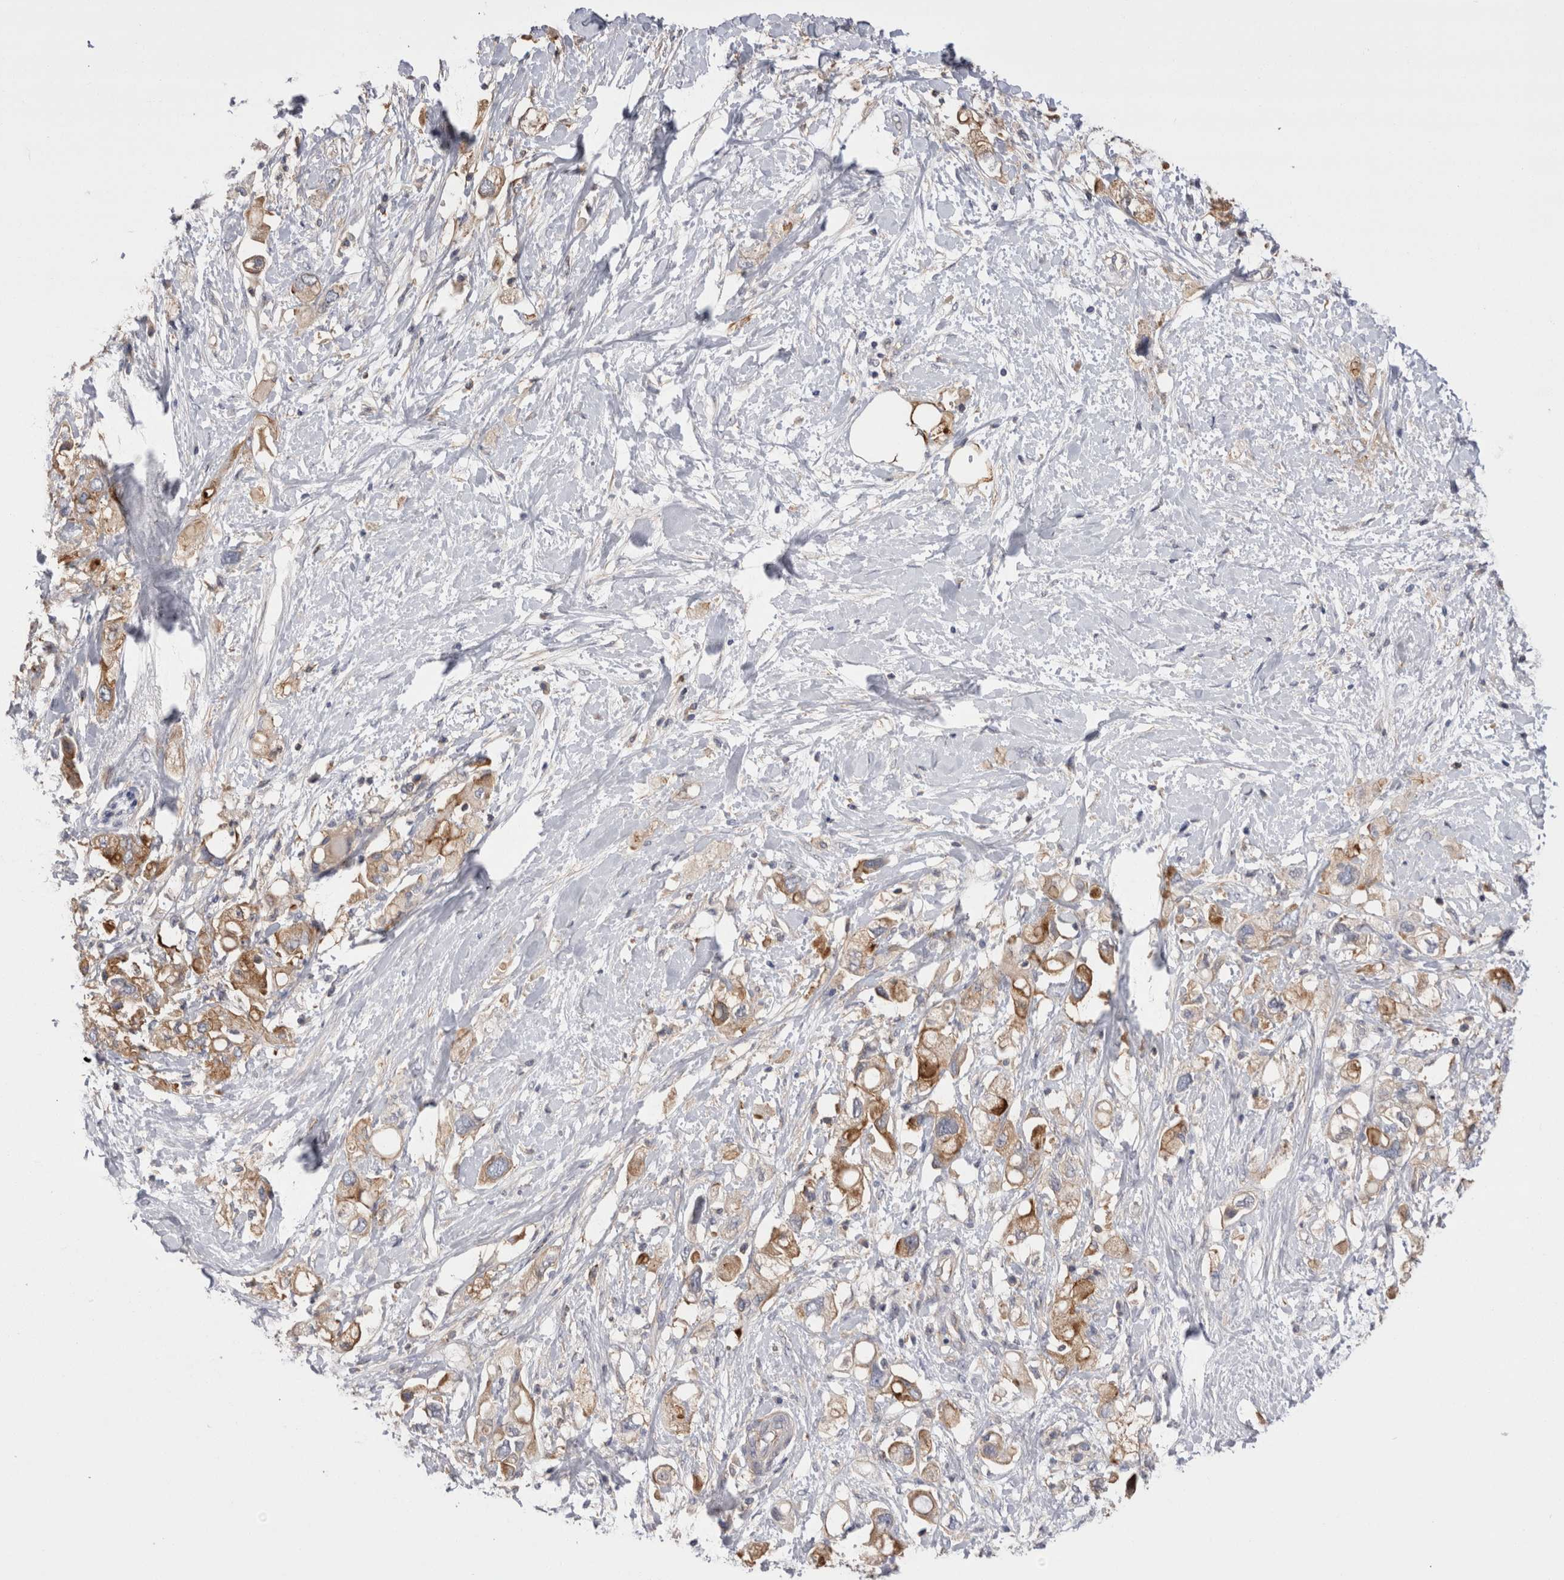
{"staining": {"intensity": "moderate", "quantity": ">75%", "location": "cytoplasmic/membranous"}, "tissue": "pancreatic cancer", "cell_type": "Tumor cells", "image_type": "cancer", "snomed": [{"axis": "morphology", "description": "Adenocarcinoma, NOS"}, {"axis": "topography", "description": "Pancreas"}], "caption": "A brown stain shows moderate cytoplasmic/membranous expression of a protein in human pancreatic adenocarcinoma tumor cells.", "gene": "RAB11FIP1", "patient": {"sex": "female", "age": 56}}